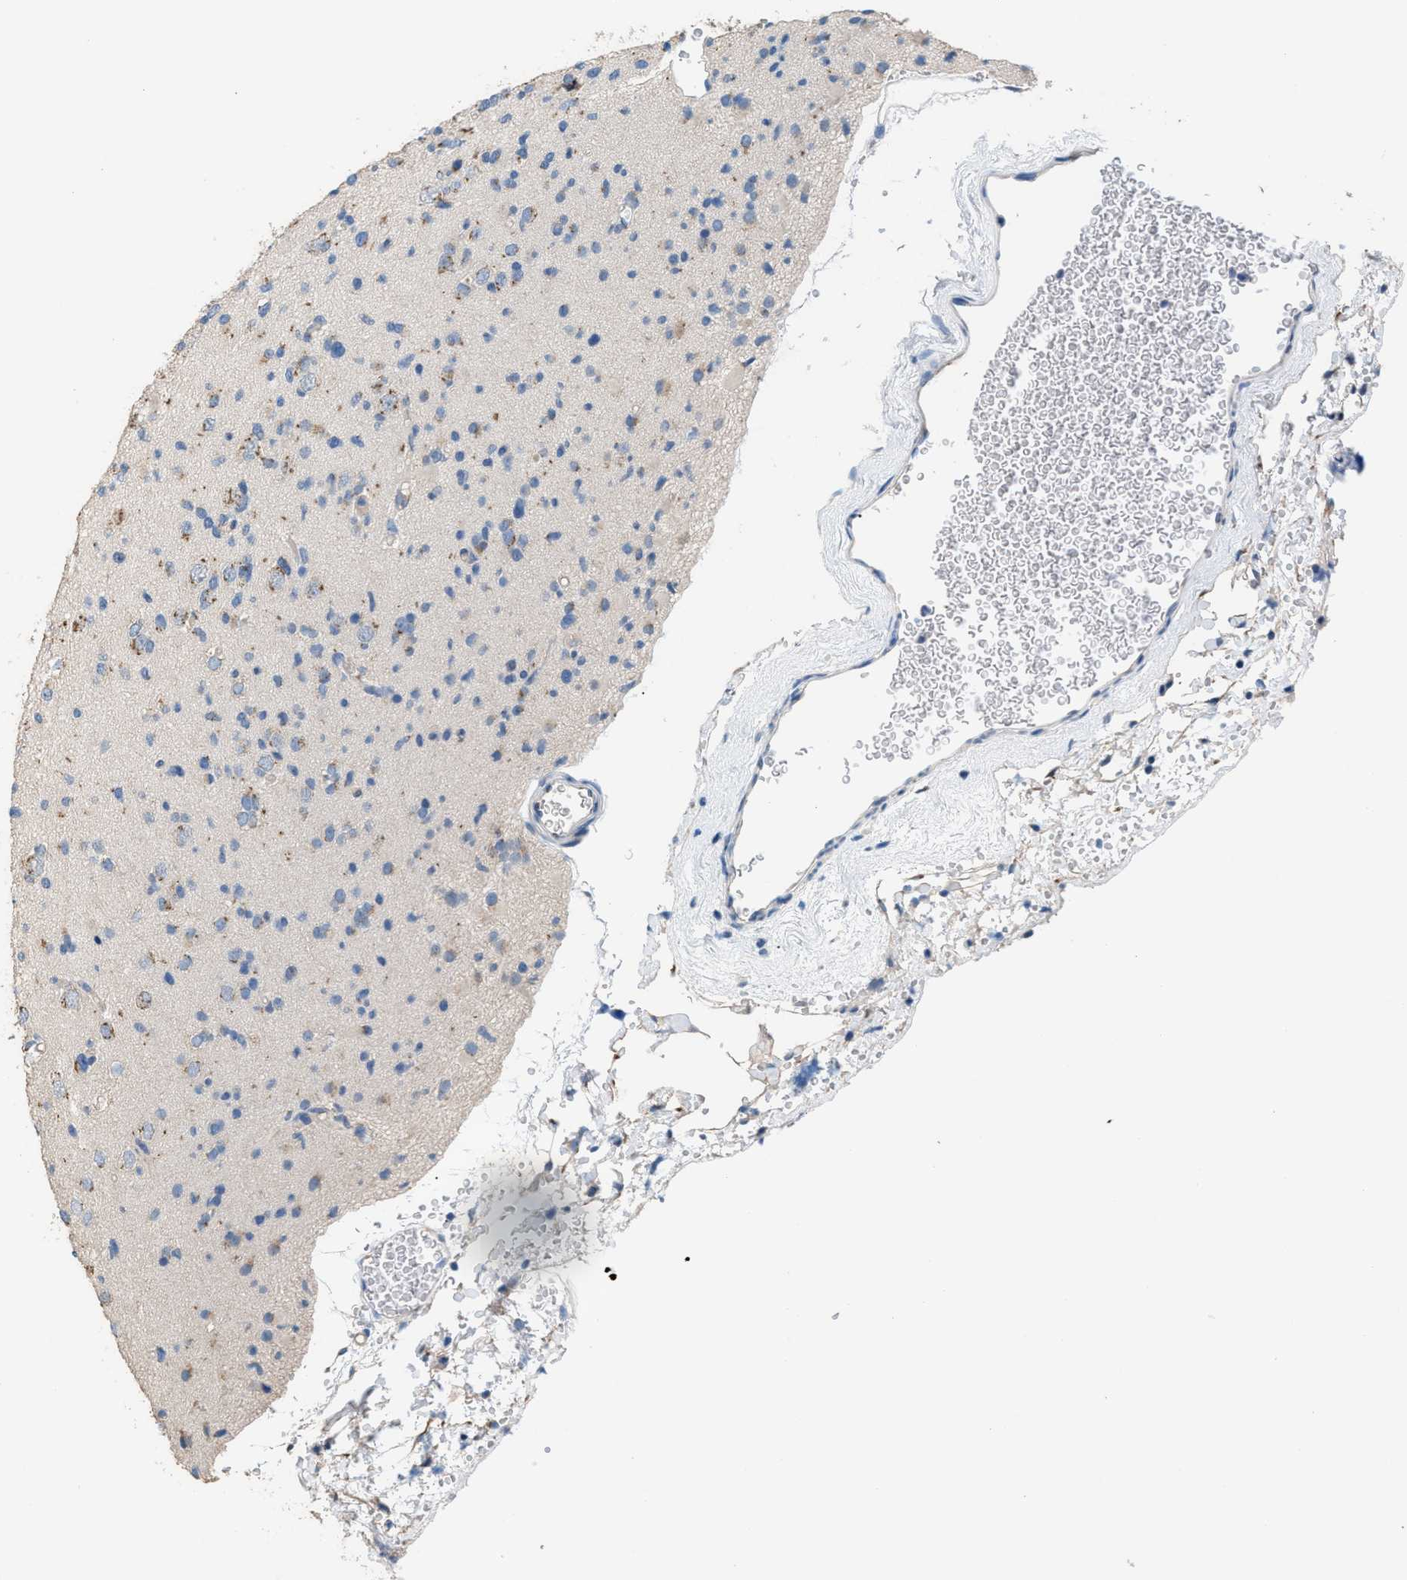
{"staining": {"intensity": "weak", "quantity": "<25%", "location": "cytoplasmic/membranous"}, "tissue": "glioma", "cell_type": "Tumor cells", "image_type": "cancer", "snomed": [{"axis": "morphology", "description": "Glioma, malignant, Low grade"}, {"axis": "topography", "description": "Brain"}], "caption": "DAB immunohistochemical staining of malignant glioma (low-grade) reveals no significant staining in tumor cells.", "gene": "GOLM1", "patient": {"sex": "female", "age": 22}}